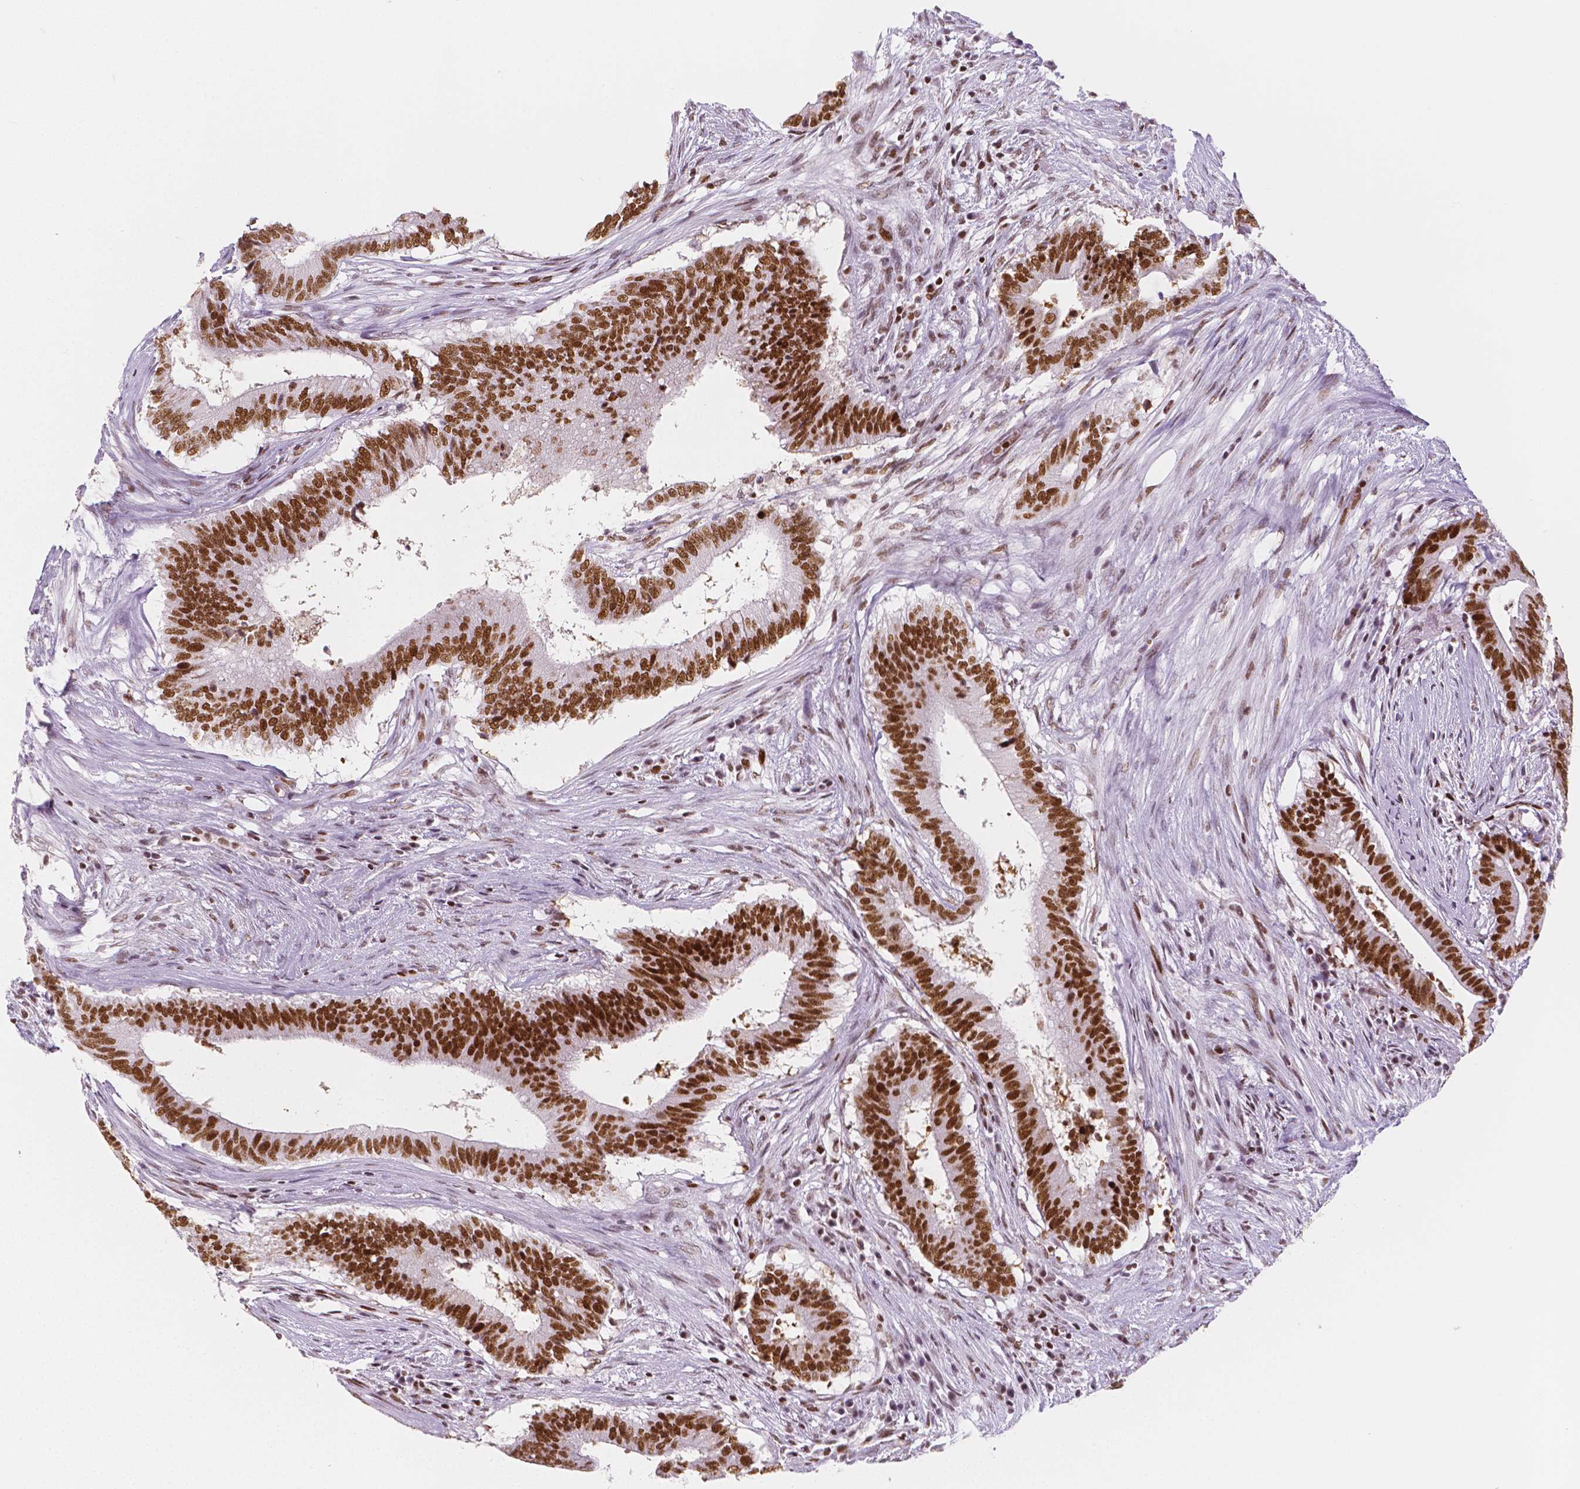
{"staining": {"intensity": "strong", "quantity": ">75%", "location": "nuclear"}, "tissue": "colorectal cancer", "cell_type": "Tumor cells", "image_type": "cancer", "snomed": [{"axis": "morphology", "description": "Adenocarcinoma, NOS"}, {"axis": "topography", "description": "Colon"}], "caption": "A brown stain highlights strong nuclear positivity of a protein in adenocarcinoma (colorectal) tumor cells.", "gene": "HDAC1", "patient": {"sex": "female", "age": 43}}